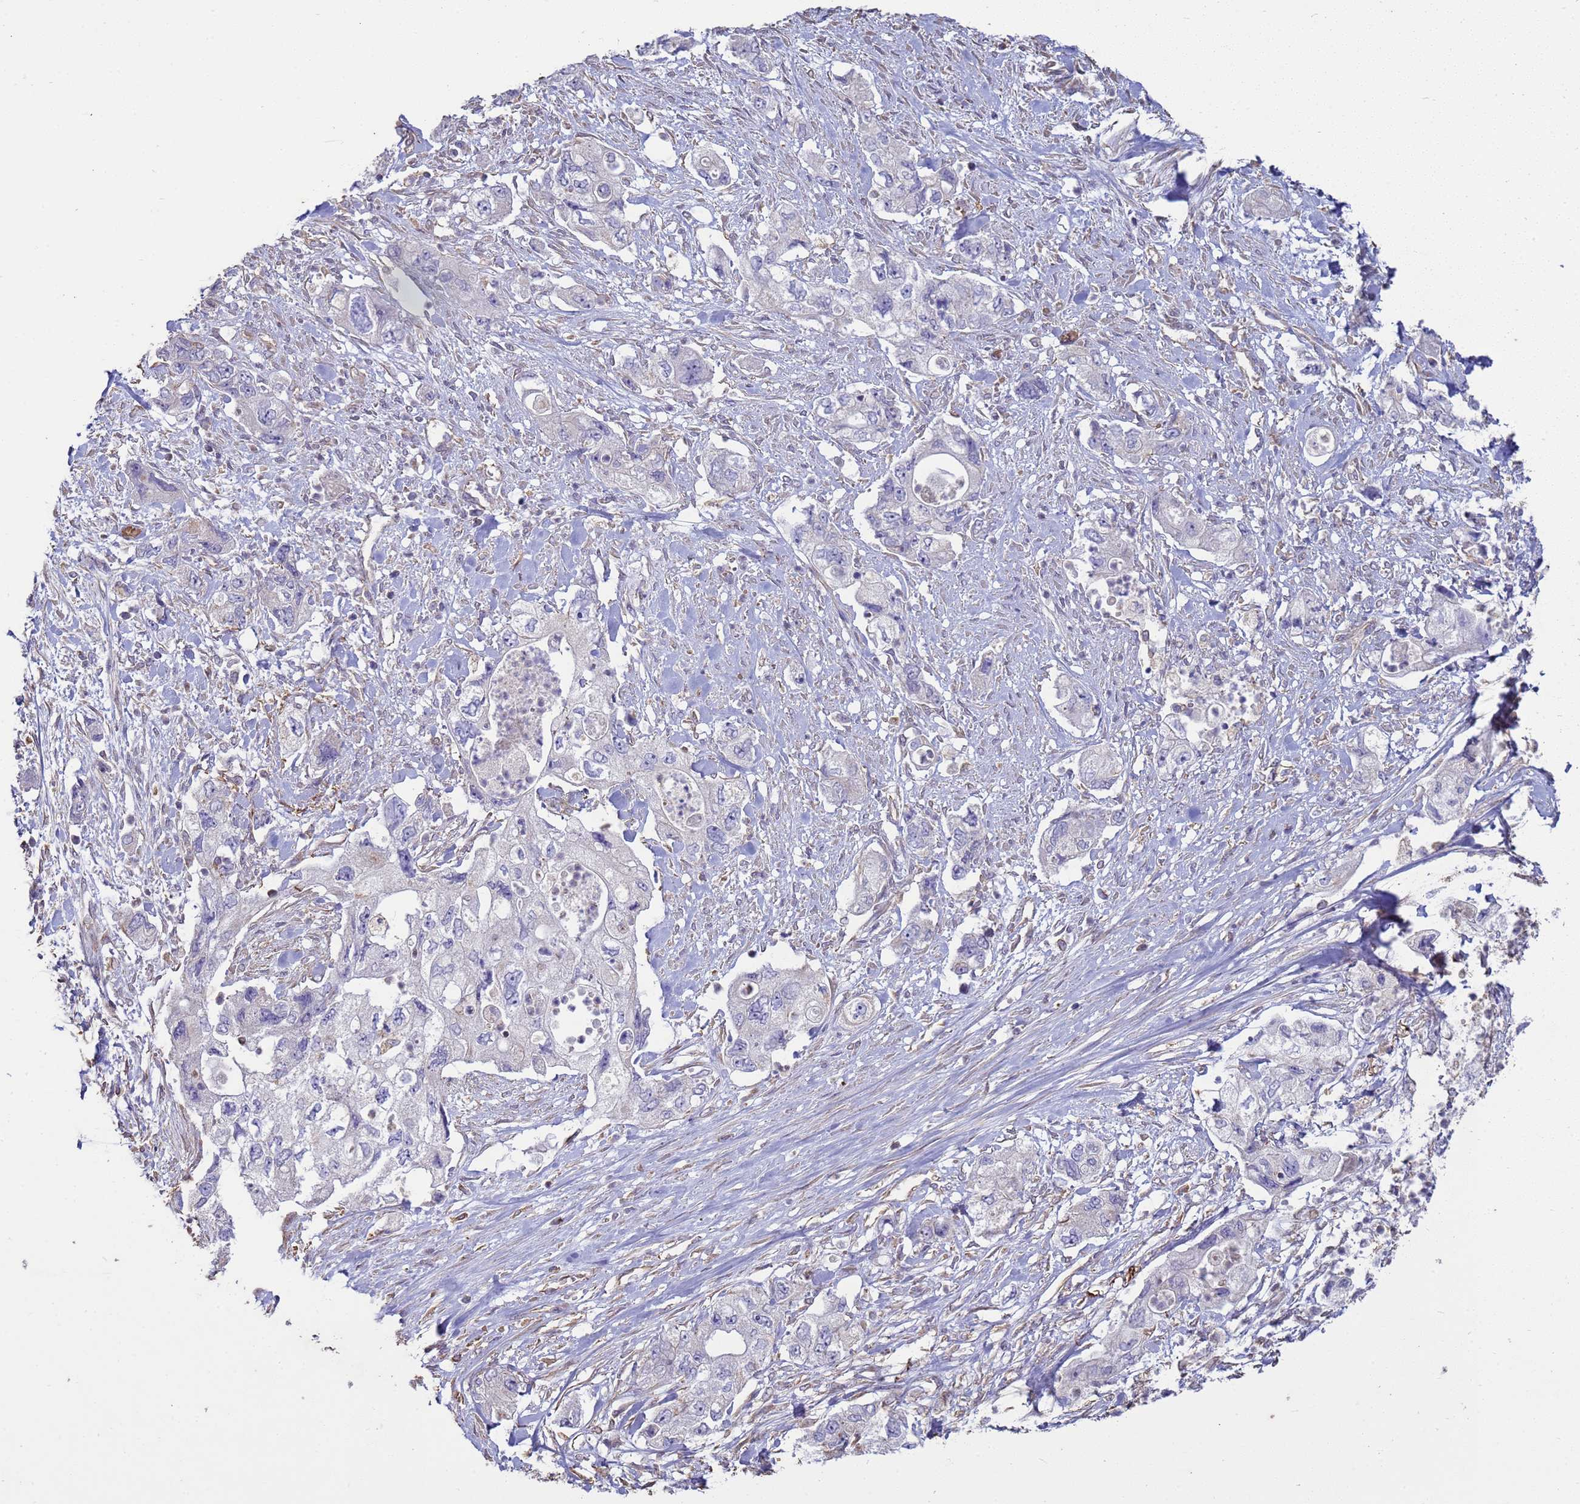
{"staining": {"intensity": "negative", "quantity": "none", "location": "none"}, "tissue": "pancreatic cancer", "cell_type": "Tumor cells", "image_type": "cancer", "snomed": [{"axis": "morphology", "description": "Adenocarcinoma, NOS"}, {"axis": "topography", "description": "Pancreas"}], "caption": "Tumor cells are negative for brown protein staining in pancreatic cancer (adenocarcinoma).", "gene": "SGIP1", "patient": {"sex": "female", "age": 73}}